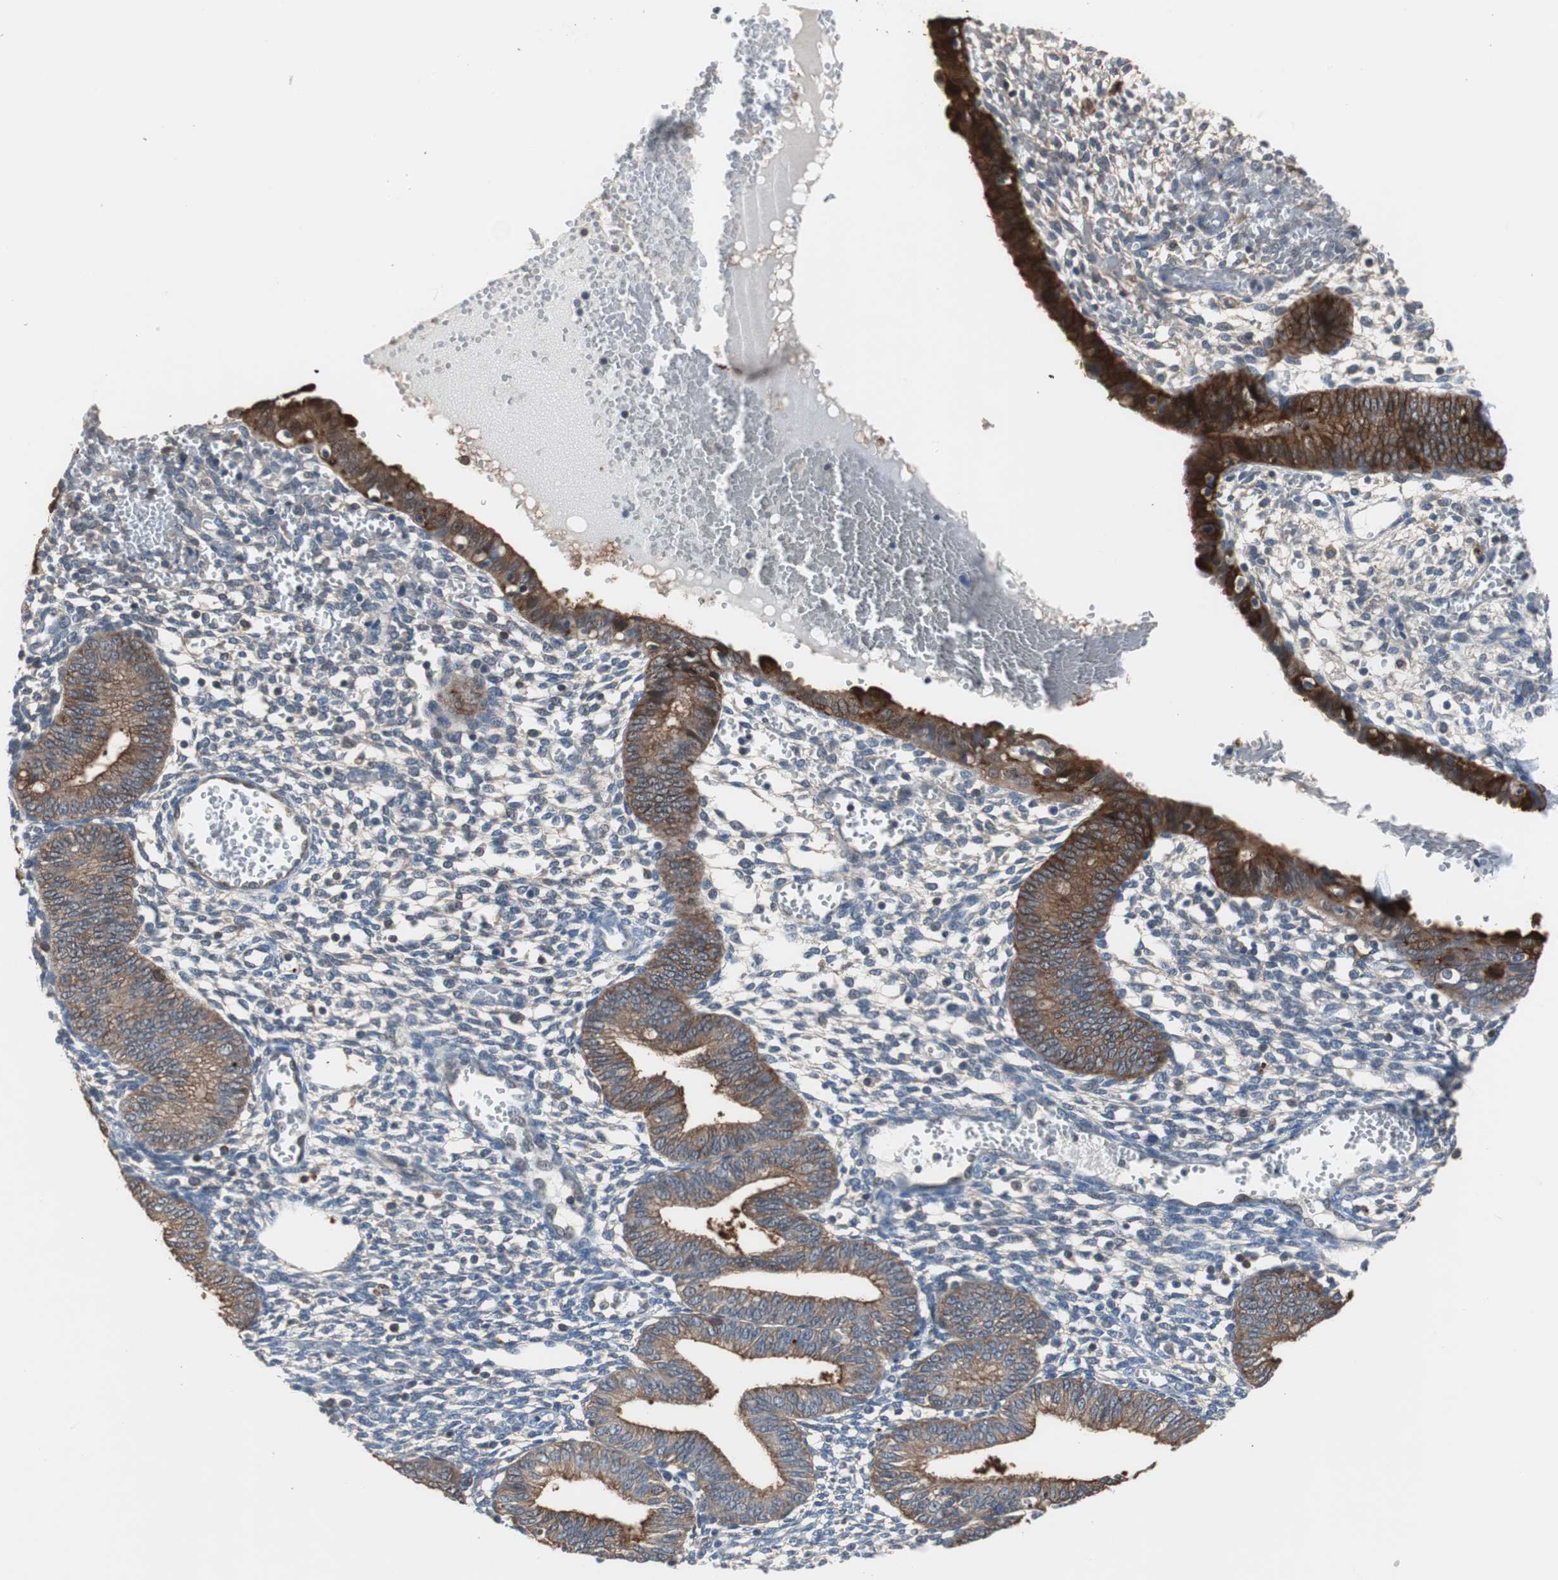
{"staining": {"intensity": "moderate", "quantity": "<25%", "location": "cytoplasmic/membranous"}, "tissue": "endometrium", "cell_type": "Cells in endometrial stroma", "image_type": "normal", "snomed": [{"axis": "morphology", "description": "Normal tissue, NOS"}, {"axis": "topography", "description": "Endometrium"}], "caption": "Human endometrium stained for a protein (brown) displays moderate cytoplasmic/membranous positive positivity in approximately <25% of cells in endometrial stroma.", "gene": "ANXA4", "patient": {"sex": "female", "age": 61}}